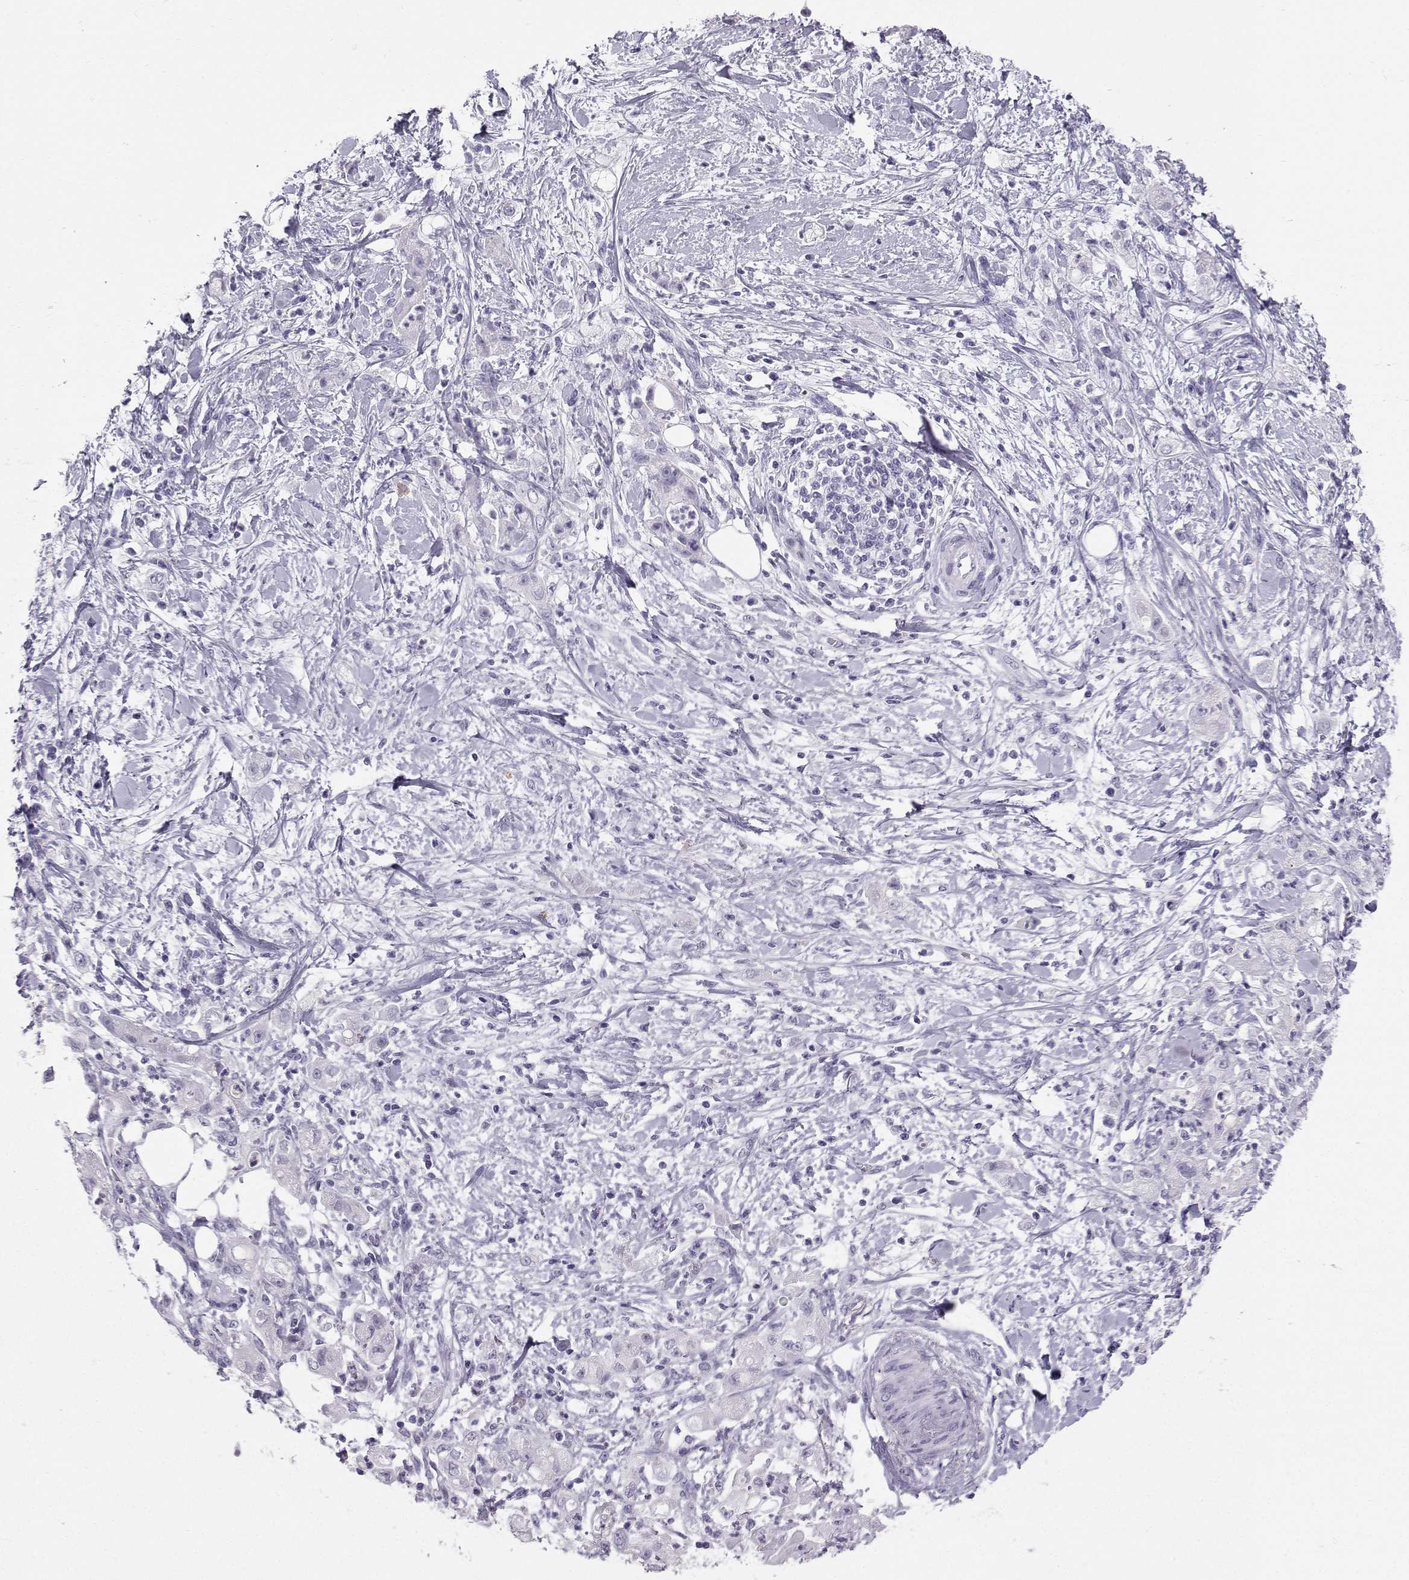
{"staining": {"intensity": "negative", "quantity": "none", "location": "none"}, "tissue": "stomach cancer", "cell_type": "Tumor cells", "image_type": "cancer", "snomed": [{"axis": "morphology", "description": "Adenocarcinoma, NOS"}, {"axis": "topography", "description": "Stomach"}], "caption": "High magnification brightfield microscopy of stomach cancer (adenocarcinoma) stained with DAB (brown) and counterstained with hematoxylin (blue): tumor cells show no significant staining. The staining is performed using DAB (3,3'-diaminobenzidine) brown chromogen with nuclei counter-stained in using hematoxylin.", "gene": "IQCD", "patient": {"sex": "male", "age": 58}}